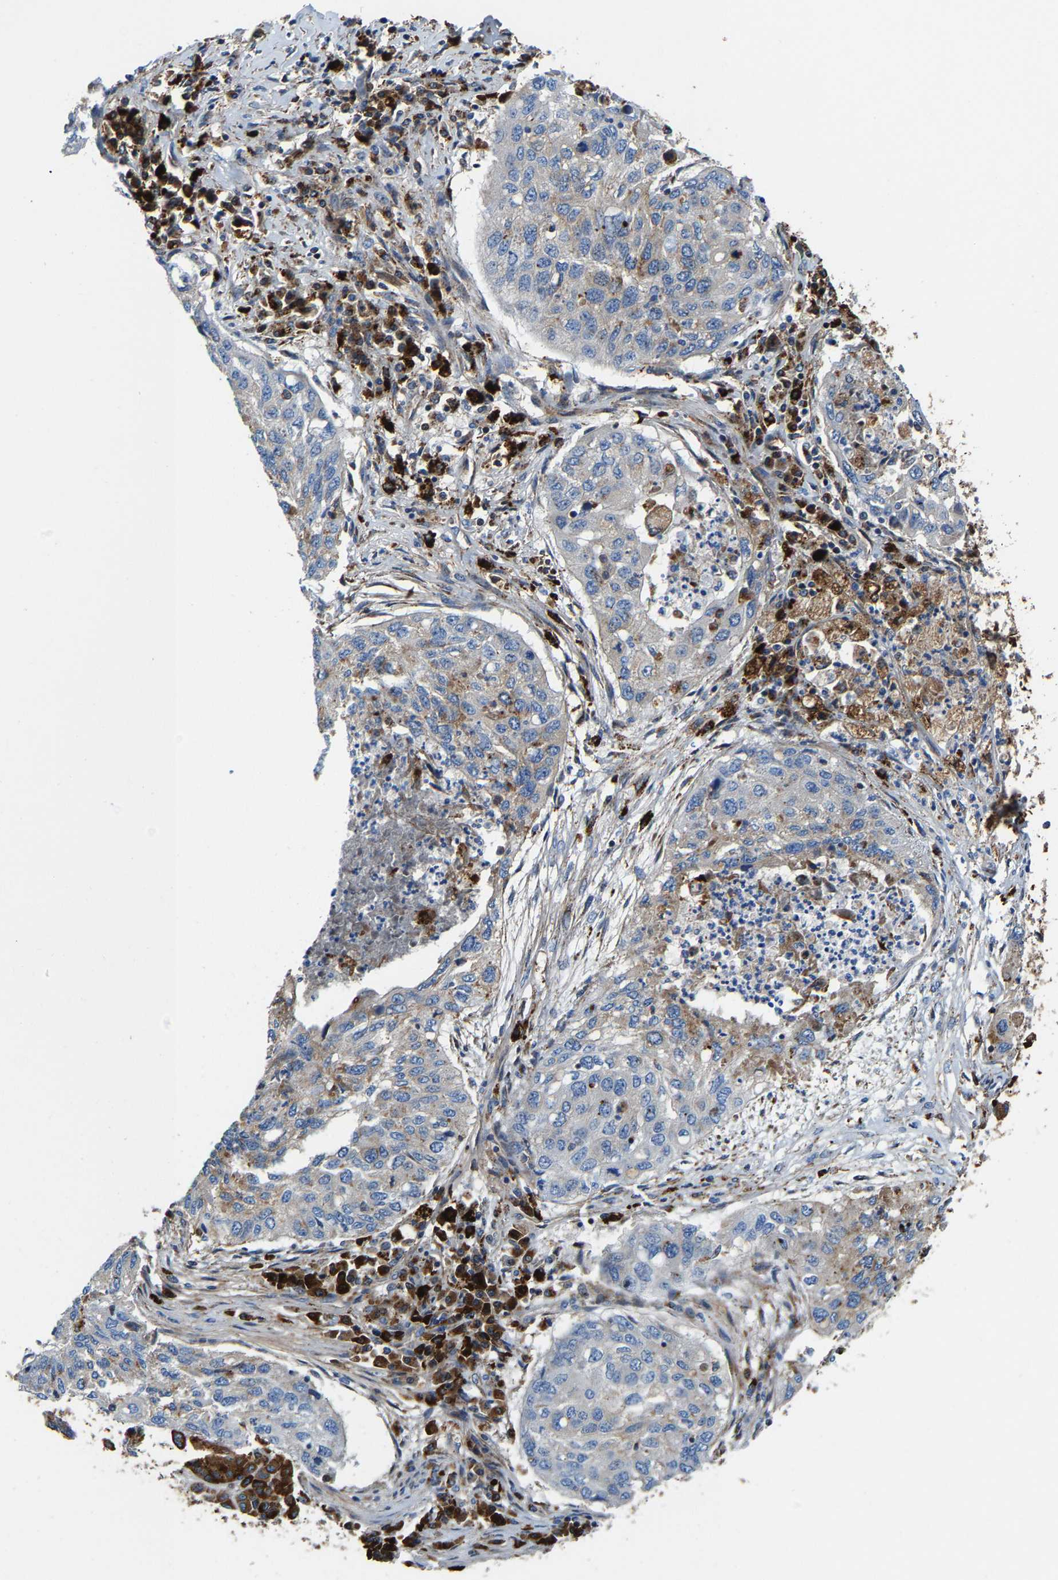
{"staining": {"intensity": "negative", "quantity": "none", "location": "none"}, "tissue": "lung cancer", "cell_type": "Tumor cells", "image_type": "cancer", "snomed": [{"axis": "morphology", "description": "Squamous cell carcinoma, NOS"}, {"axis": "topography", "description": "Lung"}], "caption": "There is no significant expression in tumor cells of squamous cell carcinoma (lung). (Immunohistochemistry, brightfield microscopy, high magnification).", "gene": "DPP7", "patient": {"sex": "female", "age": 63}}